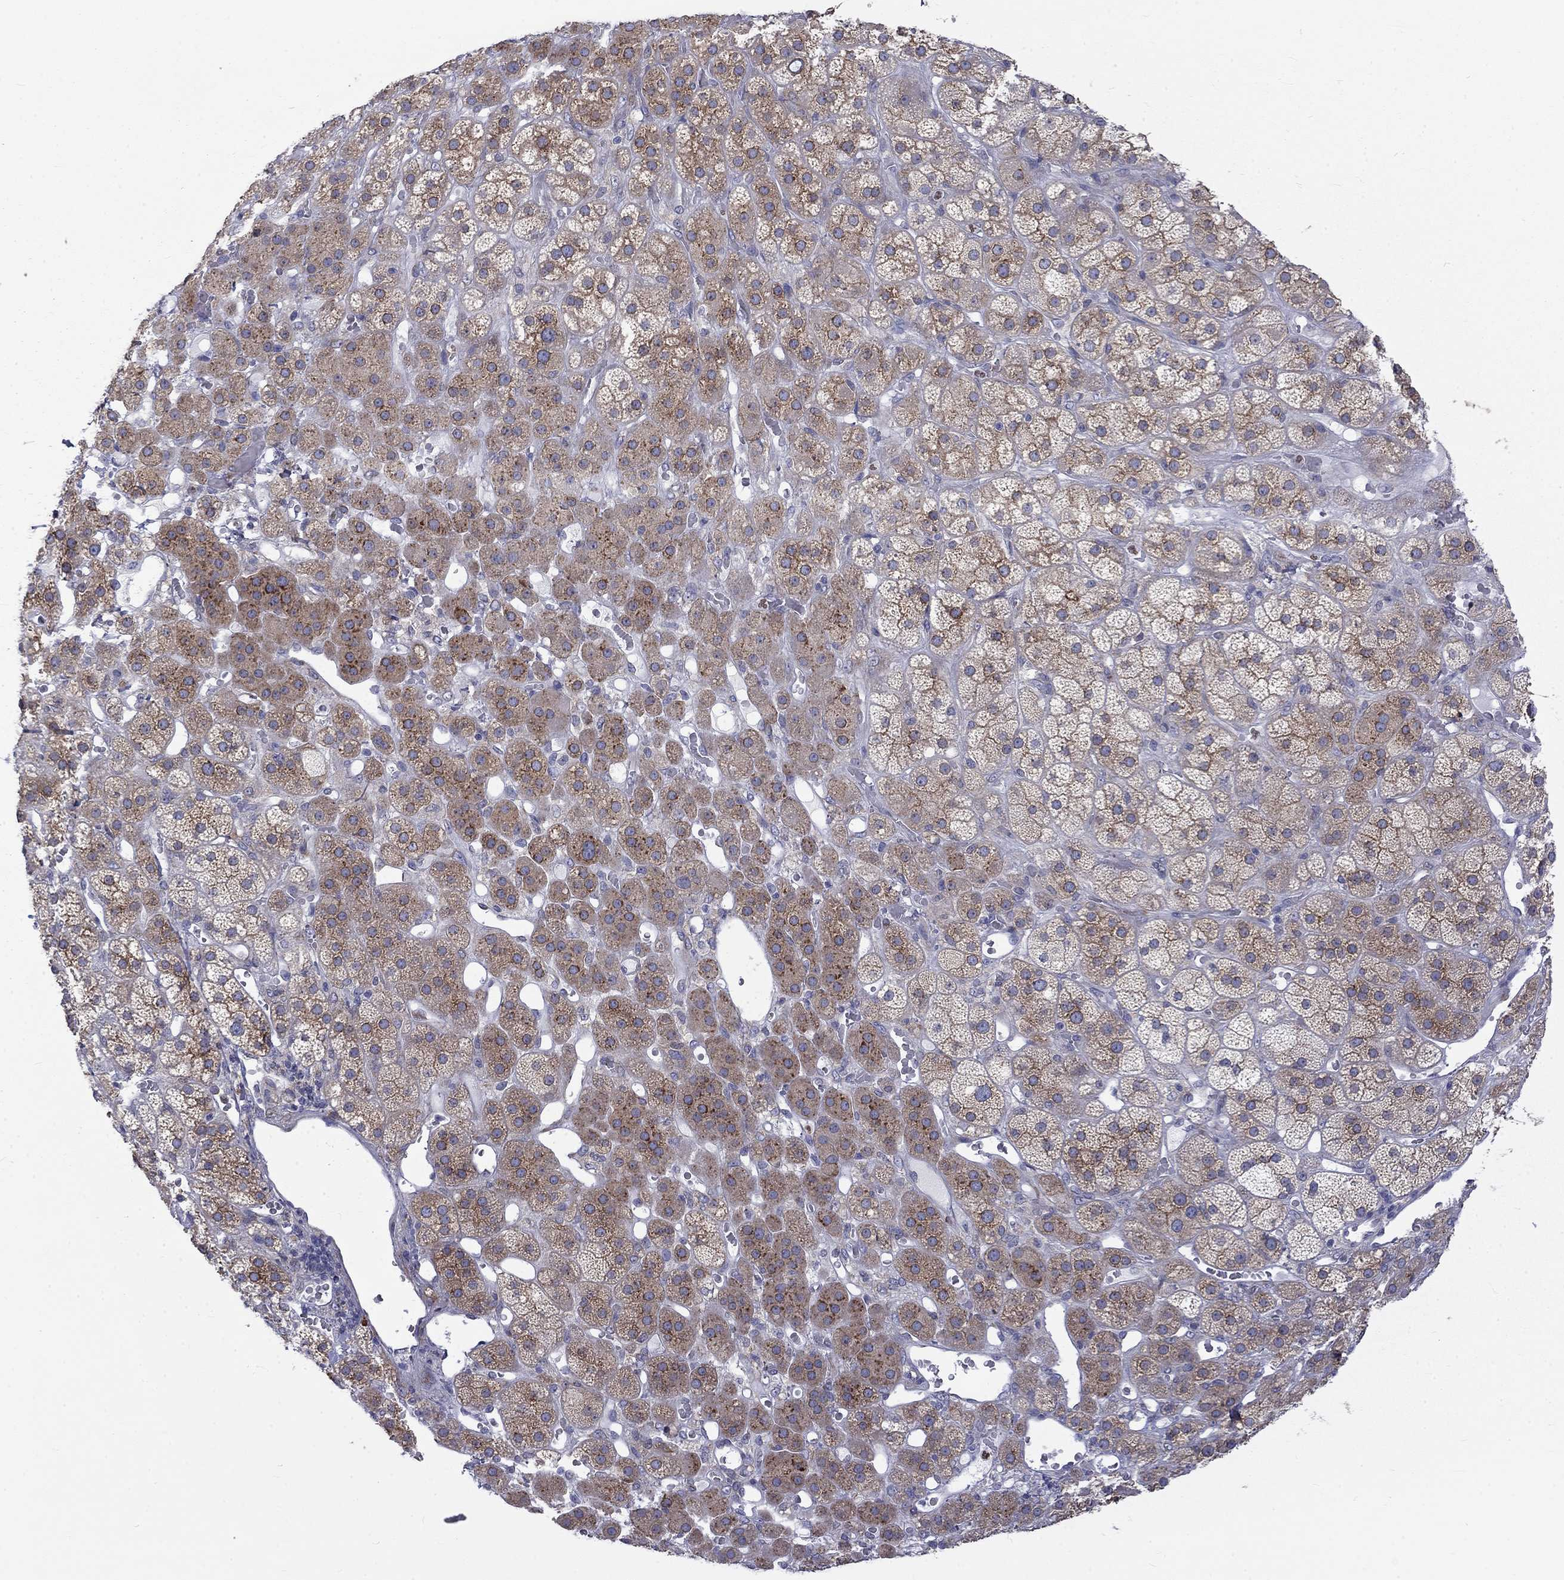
{"staining": {"intensity": "moderate", "quantity": "25%-75%", "location": "cytoplasmic/membranous"}, "tissue": "adrenal gland", "cell_type": "Glandular cells", "image_type": "normal", "snomed": [{"axis": "morphology", "description": "Normal tissue, NOS"}, {"axis": "topography", "description": "Adrenal gland"}], "caption": "Immunohistochemistry histopathology image of normal human adrenal gland stained for a protein (brown), which displays medium levels of moderate cytoplasmic/membranous expression in approximately 25%-75% of glandular cells.", "gene": "PABPC4", "patient": {"sex": "male", "age": 57}}